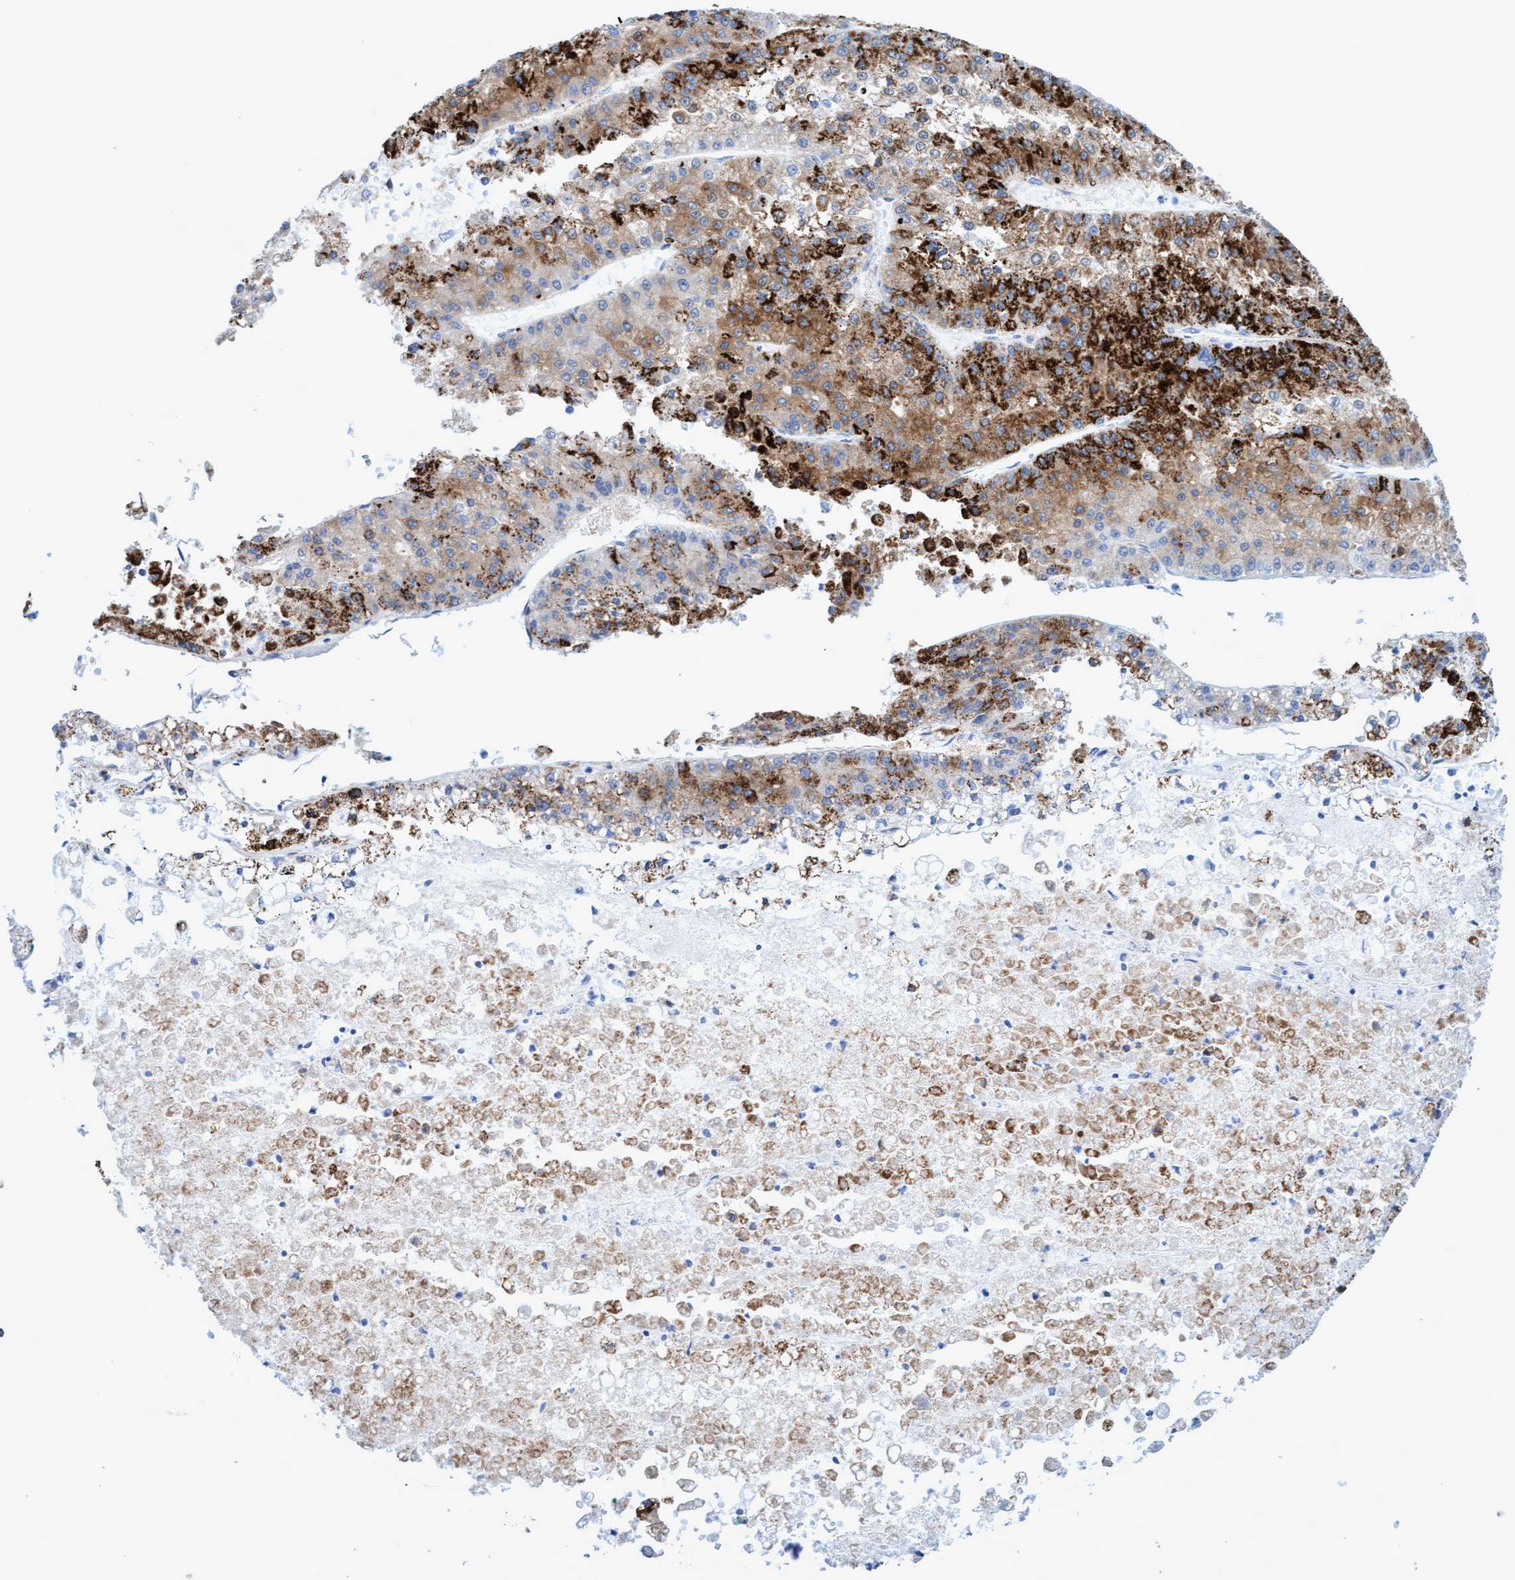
{"staining": {"intensity": "strong", "quantity": "25%-75%", "location": "cytoplasmic/membranous"}, "tissue": "liver cancer", "cell_type": "Tumor cells", "image_type": "cancer", "snomed": [{"axis": "morphology", "description": "Carcinoma, Hepatocellular, NOS"}, {"axis": "topography", "description": "Liver"}], "caption": "Liver hepatocellular carcinoma stained for a protein shows strong cytoplasmic/membranous positivity in tumor cells. (brown staining indicates protein expression, while blue staining denotes nuclei).", "gene": "MTFR1", "patient": {"sex": "female", "age": 73}}